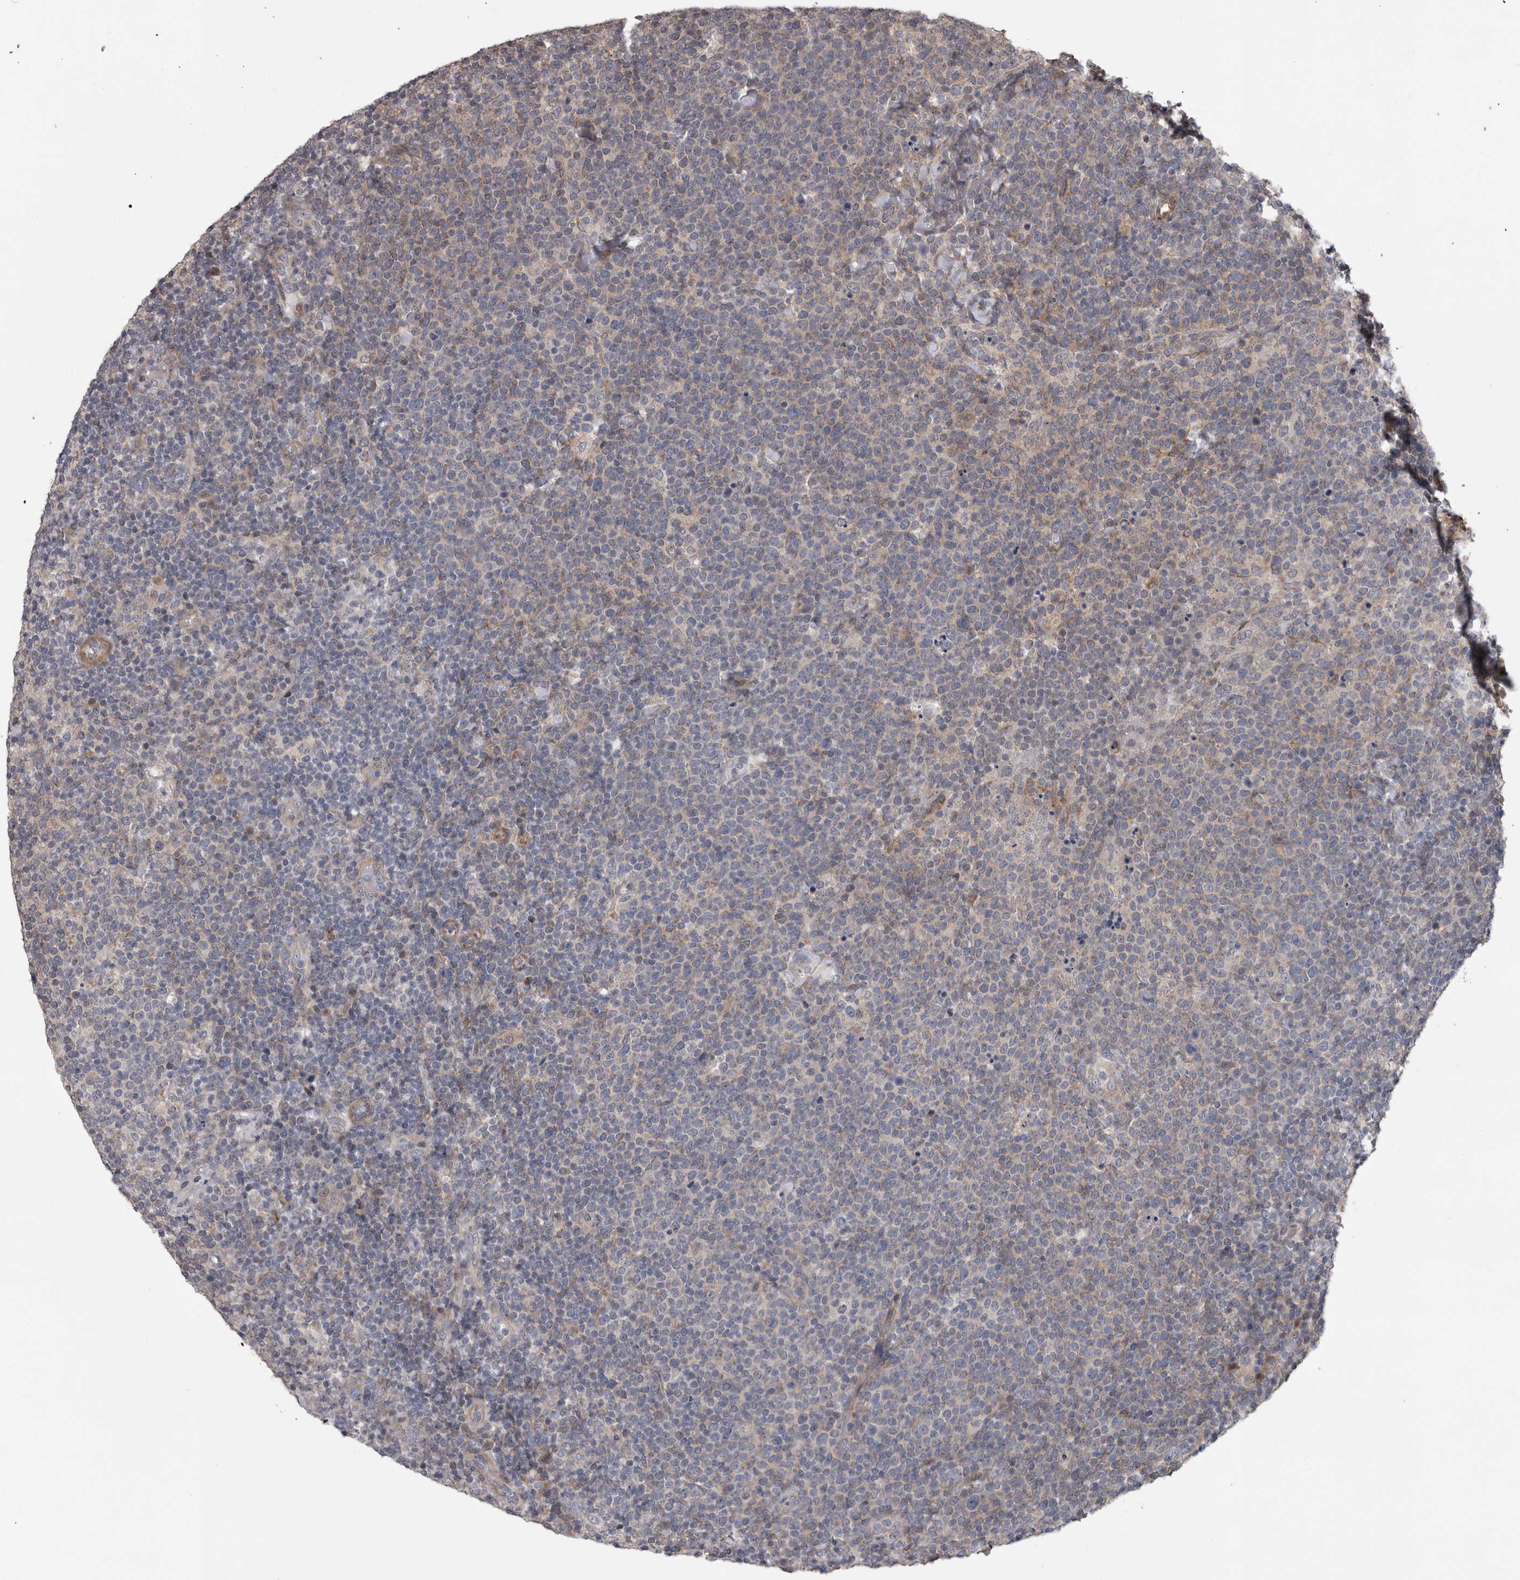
{"staining": {"intensity": "negative", "quantity": "none", "location": "none"}, "tissue": "lymphoma", "cell_type": "Tumor cells", "image_type": "cancer", "snomed": [{"axis": "morphology", "description": "Malignant lymphoma, non-Hodgkin's type, High grade"}, {"axis": "topography", "description": "Lymph node"}], "caption": "Immunohistochemical staining of malignant lymphoma, non-Hodgkin's type (high-grade) shows no significant staining in tumor cells.", "gene": "ZNRF1", "patient": {"sex": "male", "age": 61}}